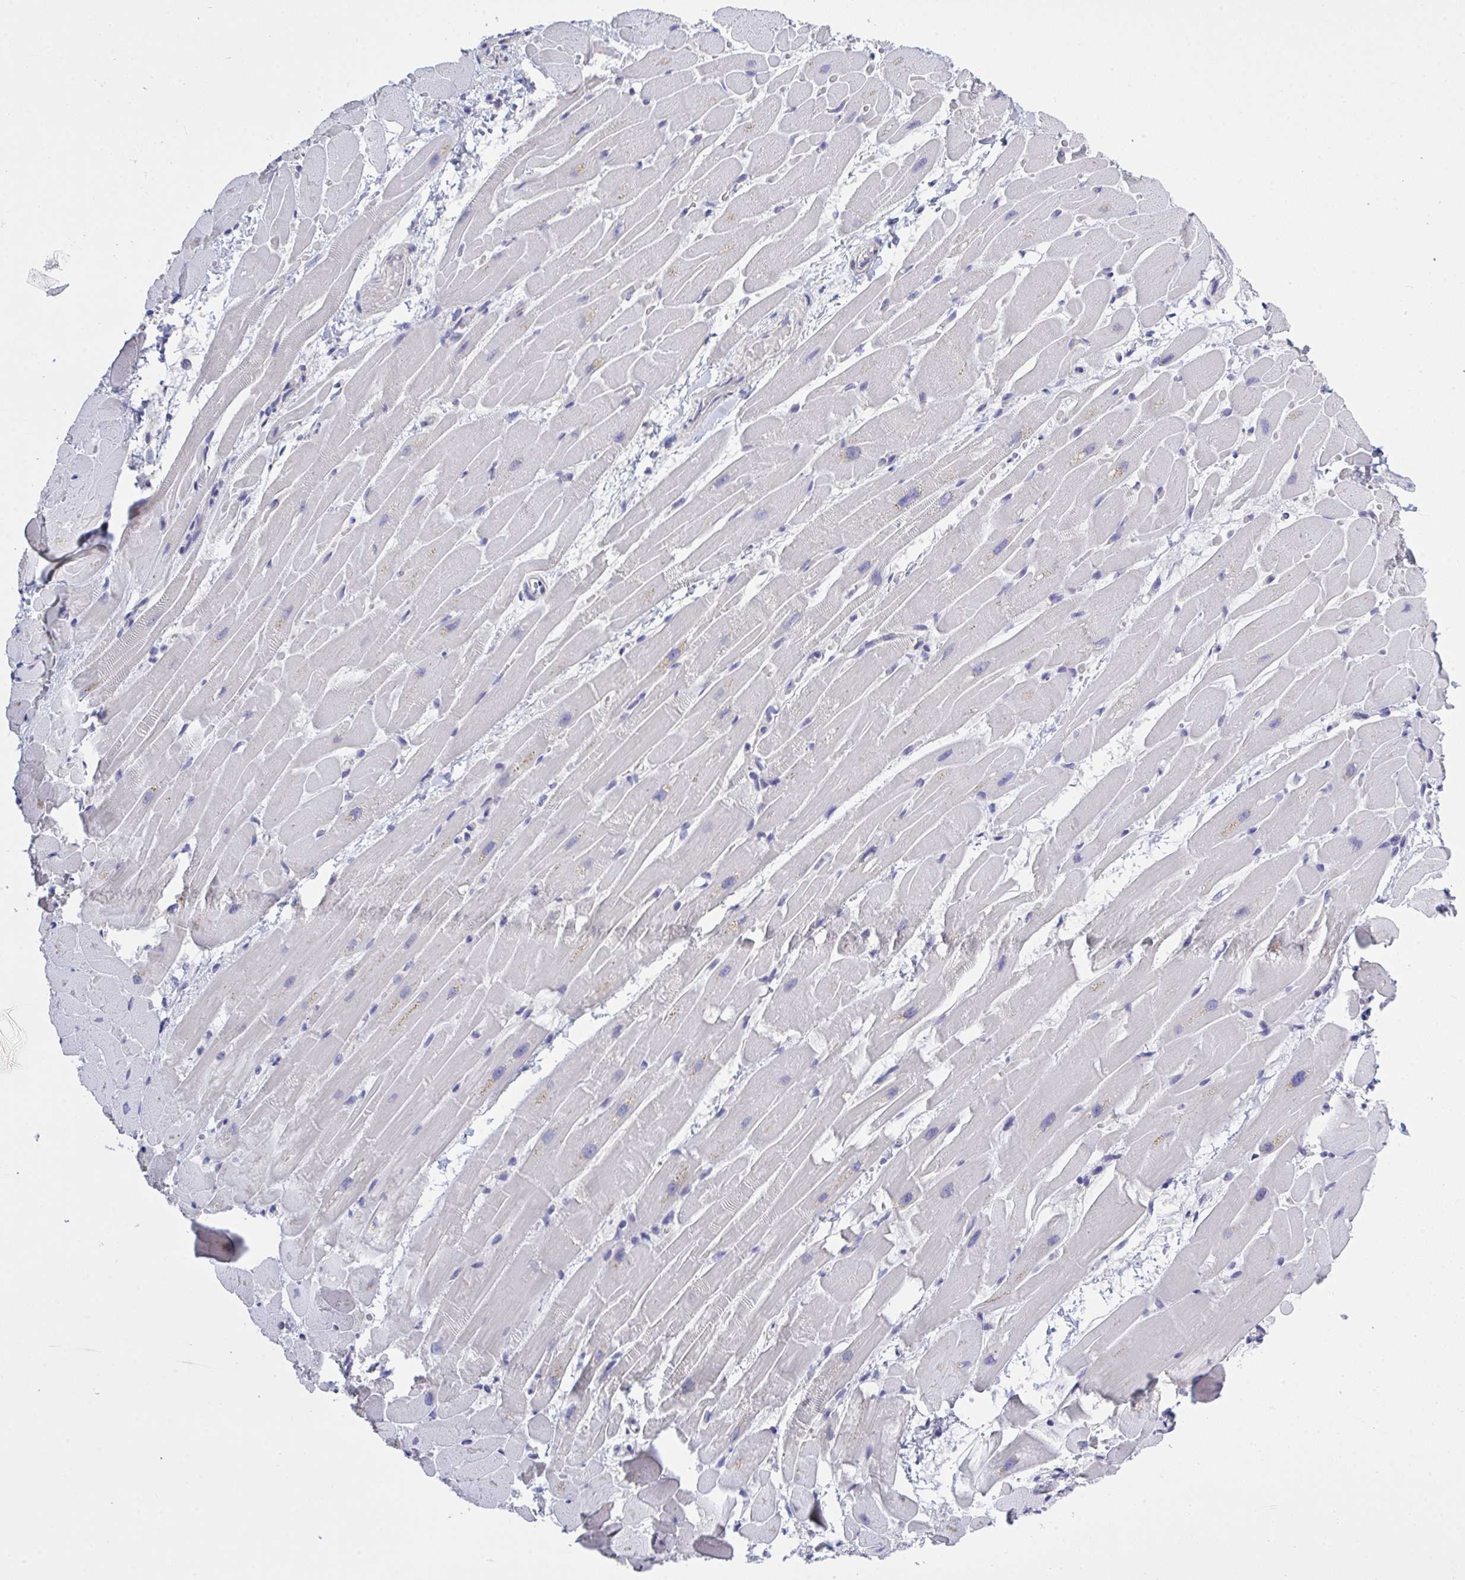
{"staining": {"intensity": "negative", "quantity": "none", "location": "none"}, "tissue": "heart muscle", "cell_type": "Cardiomyocytes", "image_type": "normal", "snomed": [{"axis": "morphology", "description": "Normal tissue, NOS"}, {"axis": "topography", "description": "Heart"}], "caption": "Immunohistochemistry (IHC) histopathology image of benign heart muscle: heart muscle stained with DAB shows no significant protein staining in cardiomyocytes. (Immunohistochemistry, brightfield microscopy, high magnification).", "gene": "LRRC58", "patient": {"sex": "male", "age": 37}}